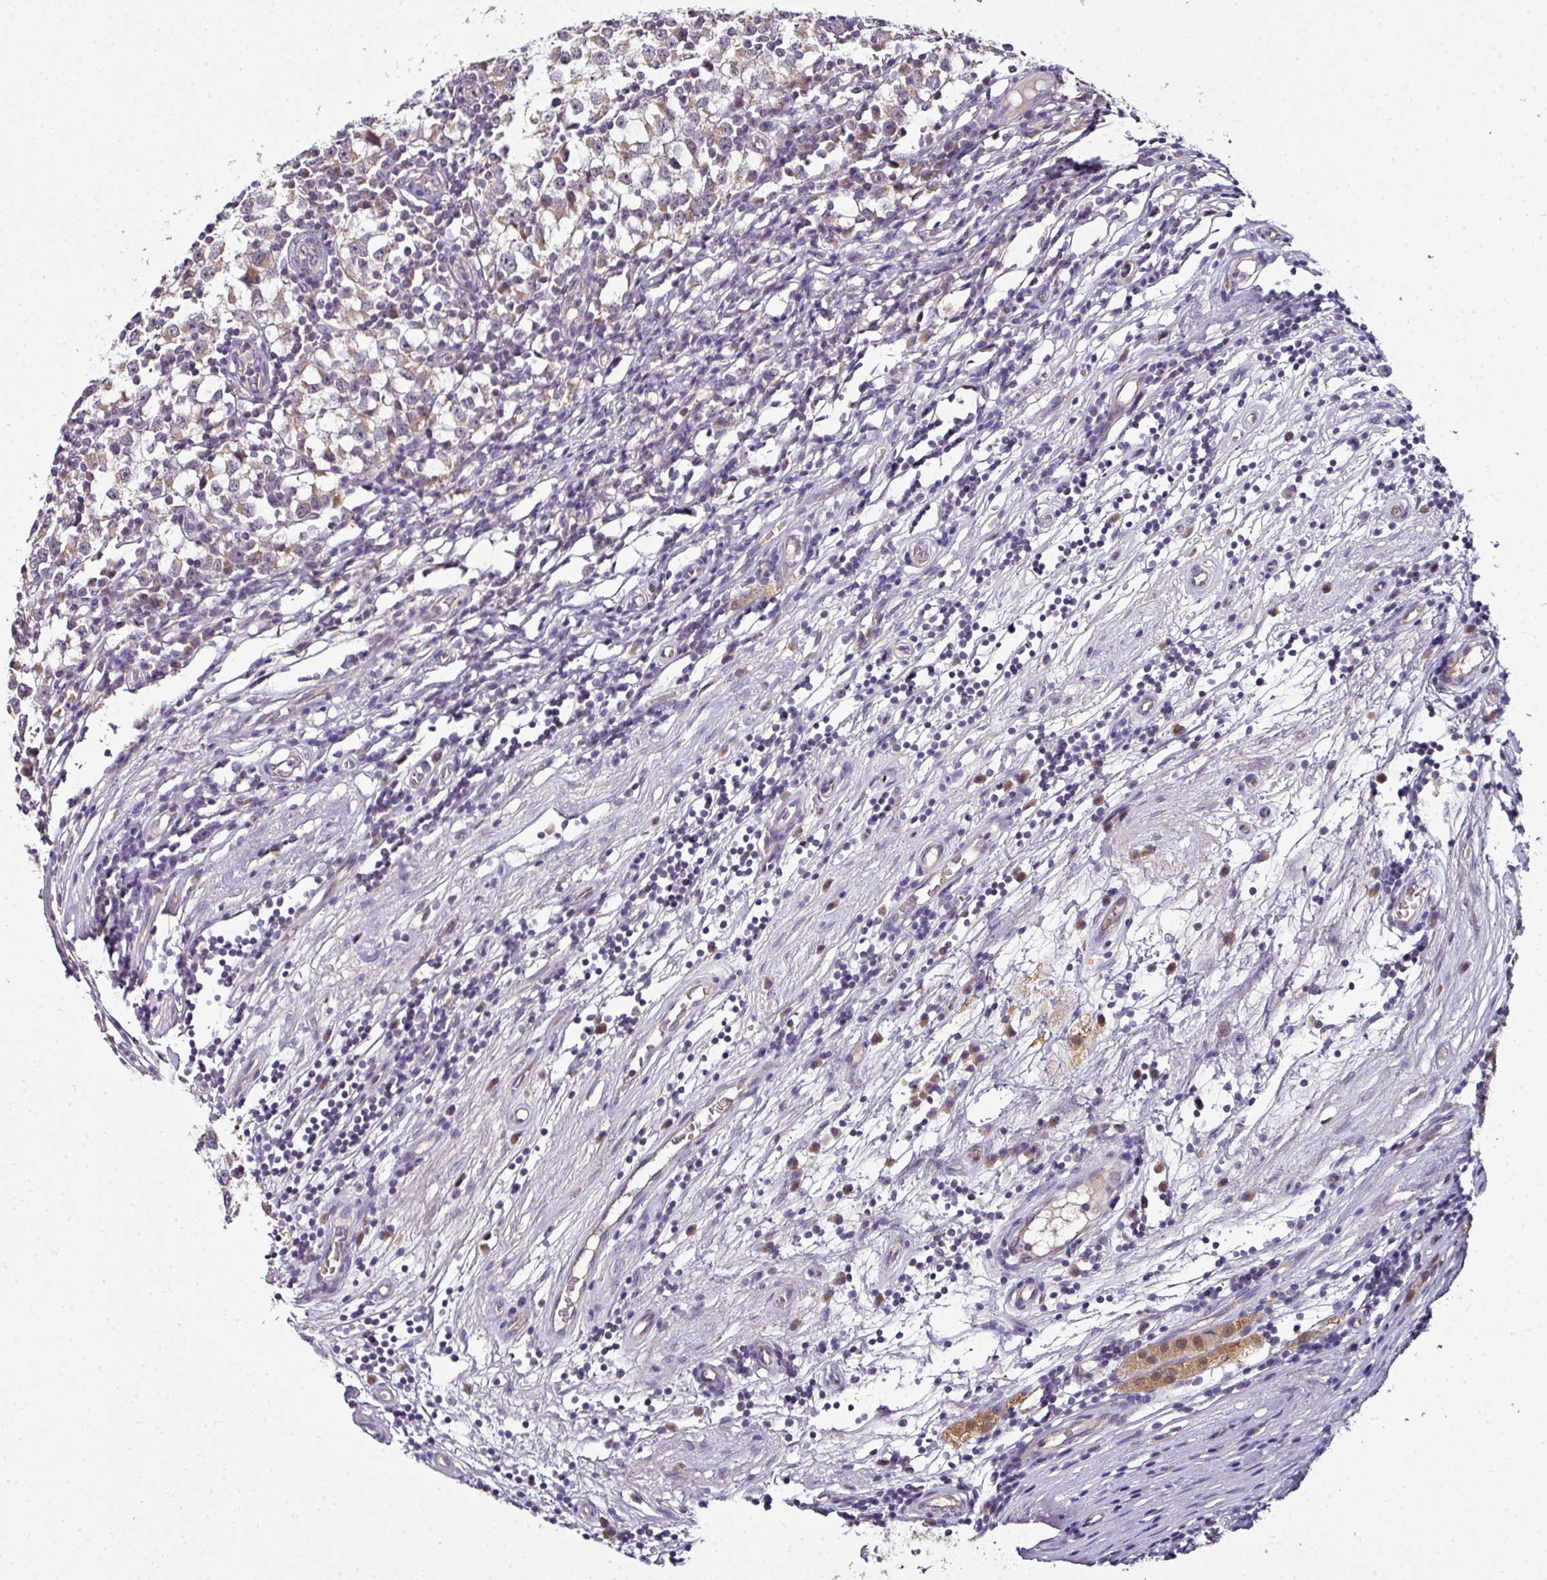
{"staining": {"intensity": "weak", "quantity": "<25%", "location": "cytoplasmic/membranous"}, "tissue": "testis cancer", "cell_type": "Tumor cells", "image_type": "cancer", "snomed": [{"axis": "morphology", "description": "Seminoma, NOS"}, {"axis": "topography", "description": "Testis"}], "caption": "Testis seminoma stained for a protein using immunohistochemistry (IHC) reveals no staining tumor cells.", "gene": "NAPSA", "patient": {"sex": "male", "age": 65}}